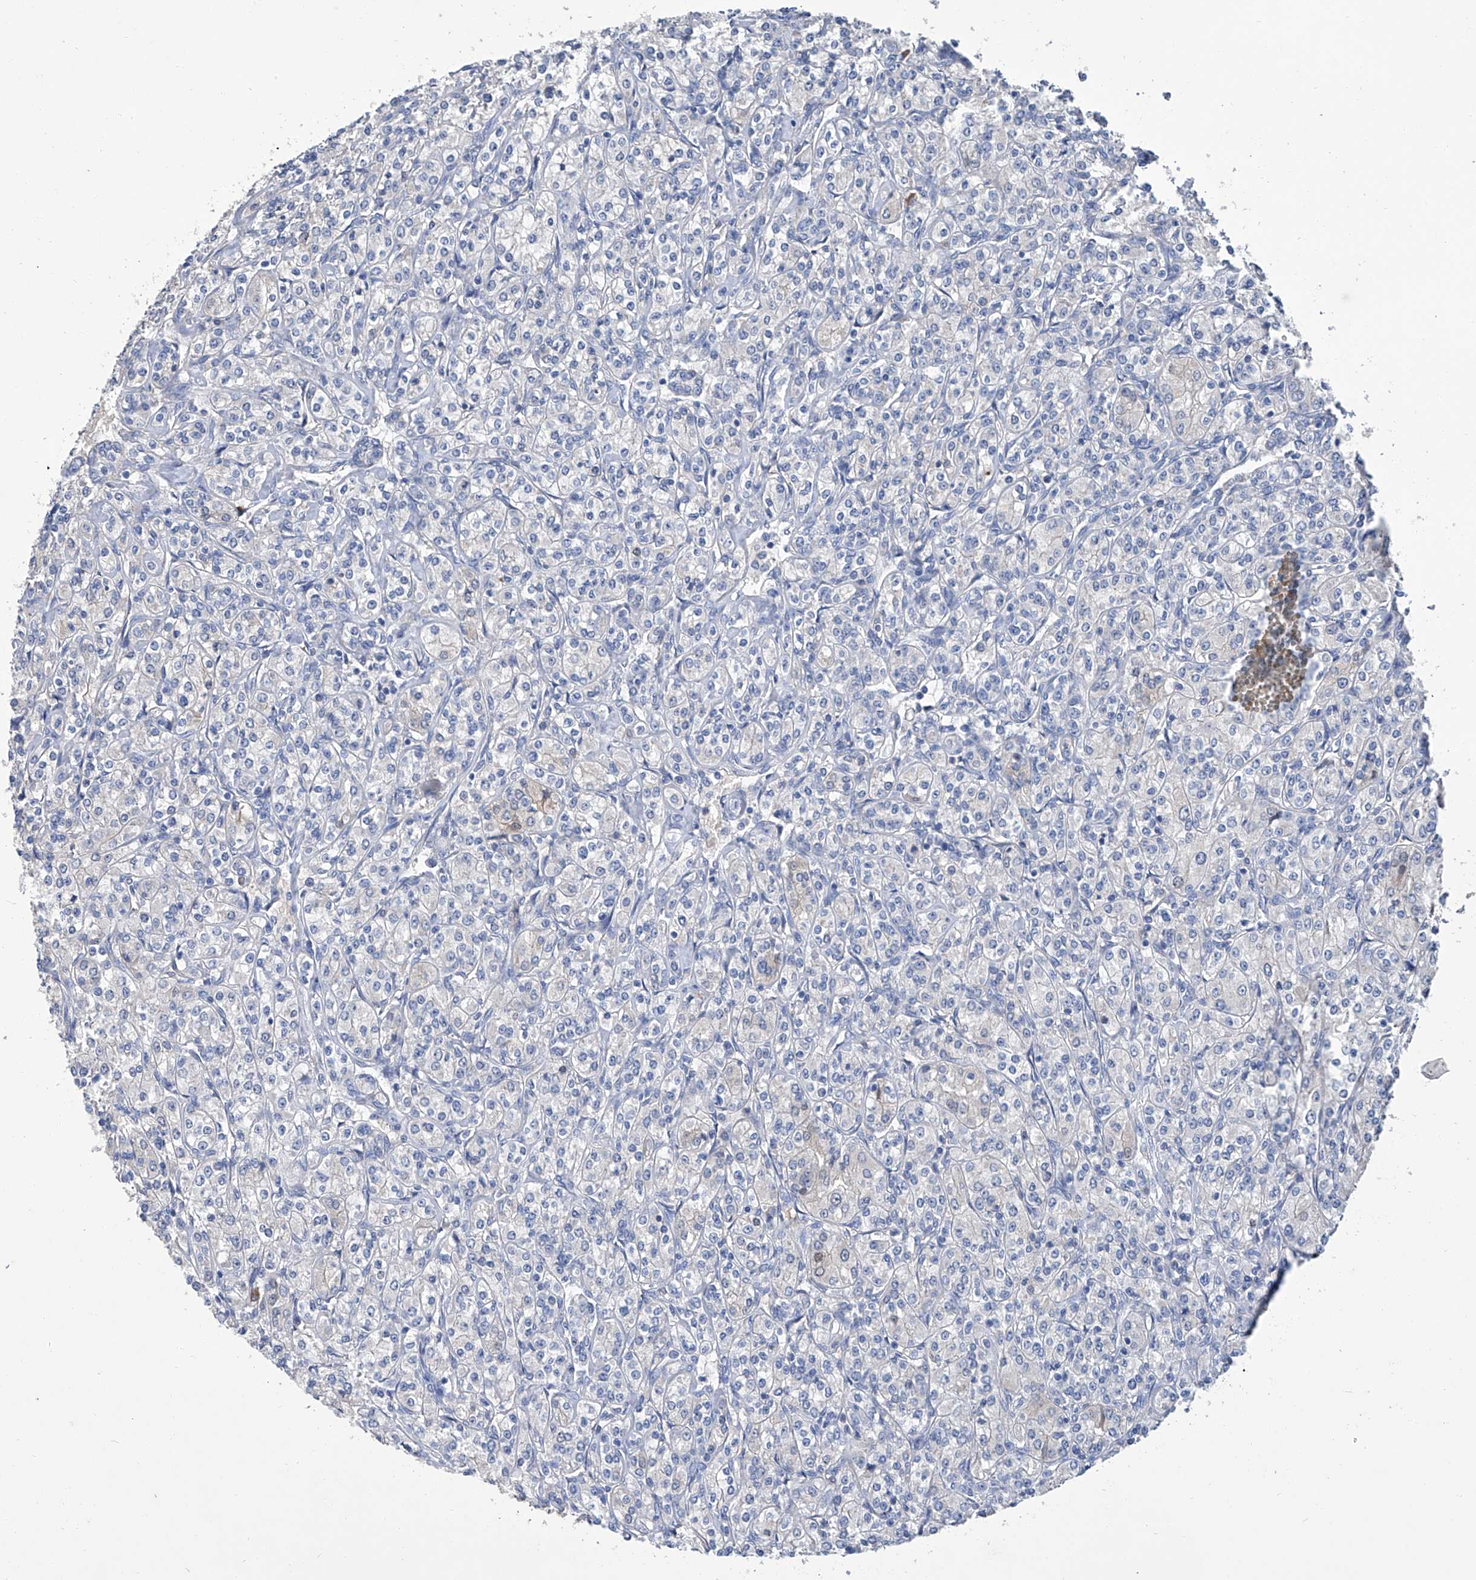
{"staining": {"intensity": "negative", "quantity": "none", "location": "none"}, "tissue": "renal cancer", "cell_type": "Tumor cells", "image_type": "cancer", "snomed": [{"axis": "morphology", "description": "Adenocarcinoma, NOS"}, {"axis": "topography", "description": "Kidney"}], "caption": "An immunohistochemistry (IHC) photomicrograph of renal cancer is shown. There is no staining in tumor cells of renal cancer.", "gene": "GPT", "patient": {"sex": "male", "age": 77}}